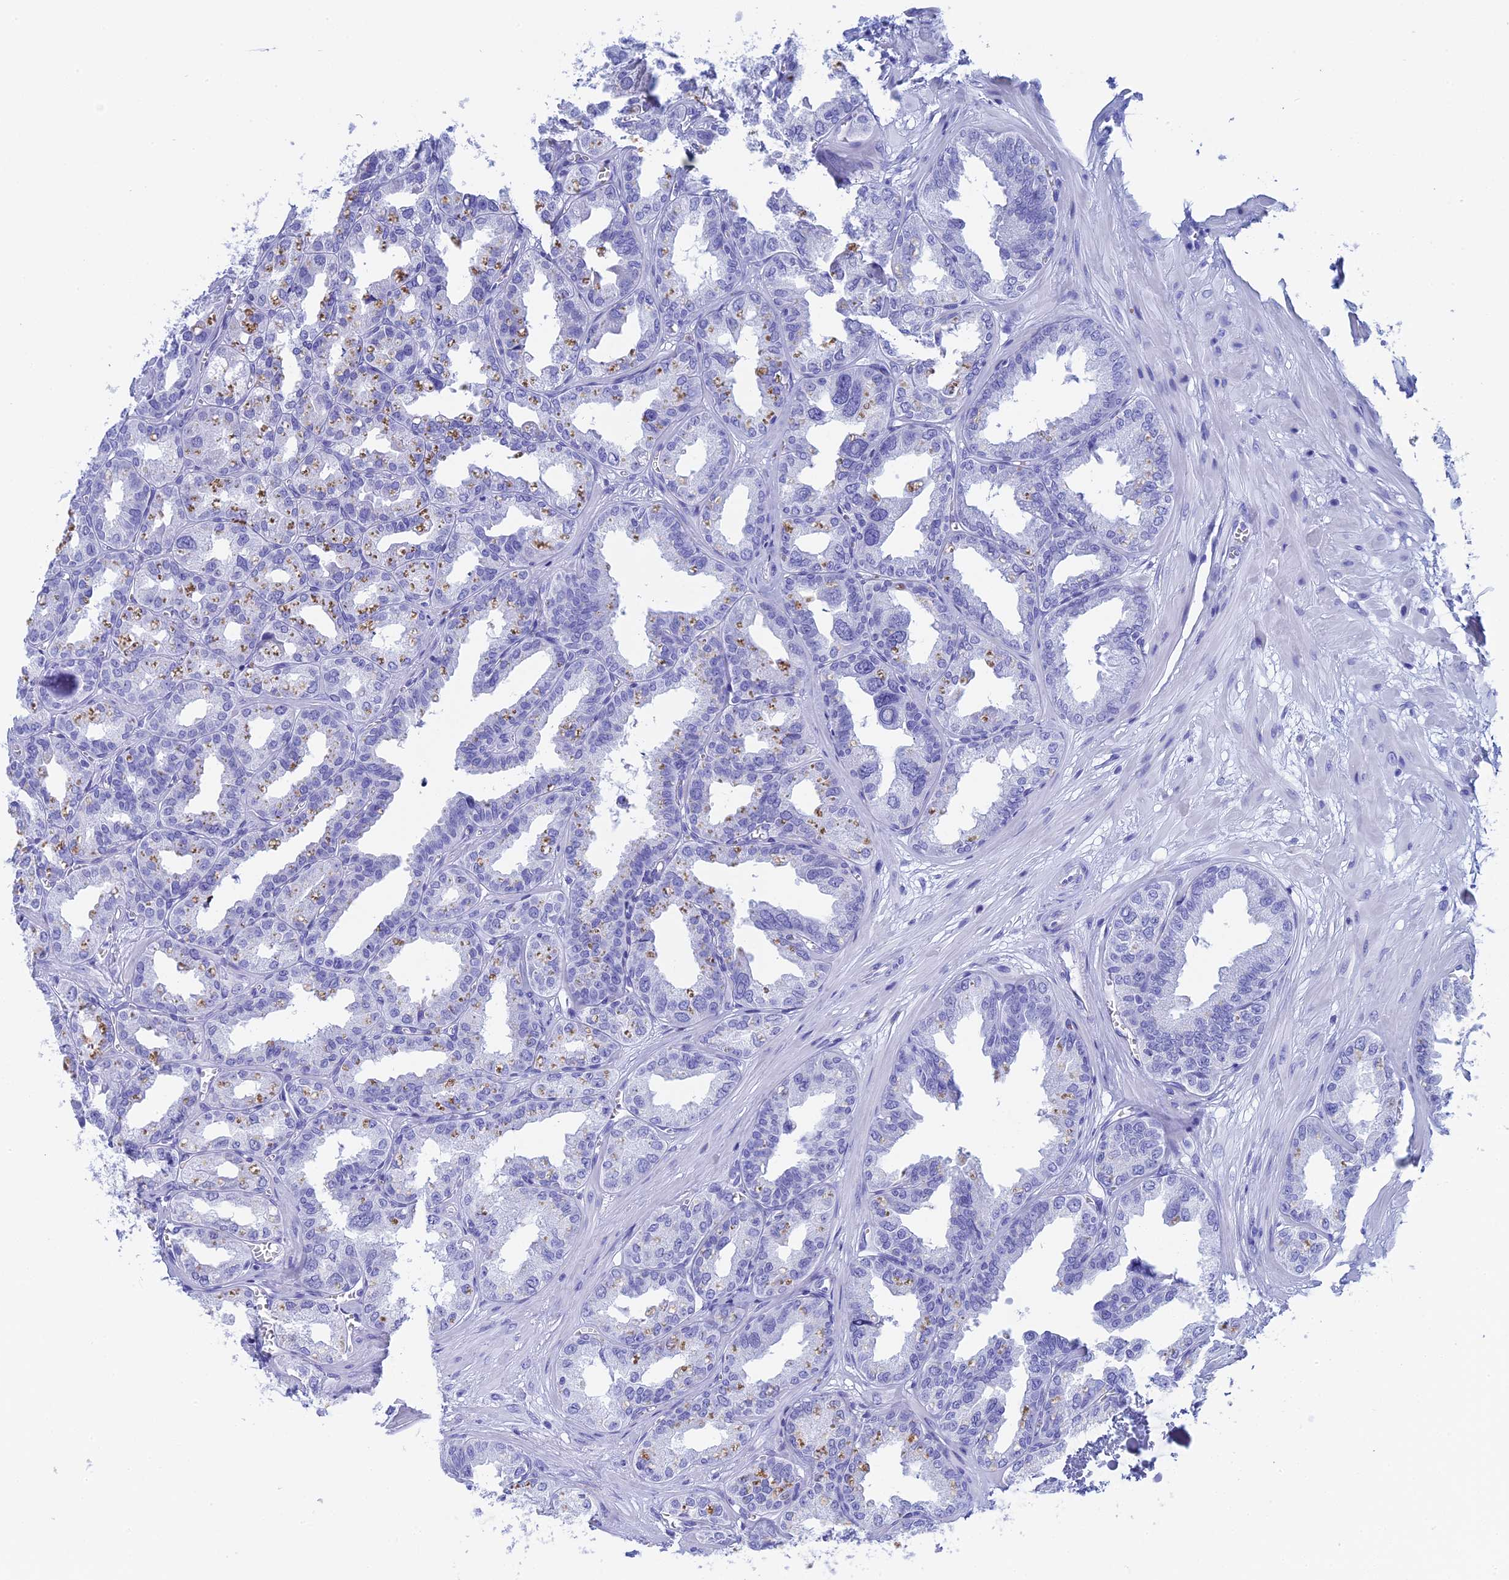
{"staining": {"intensity": "negative", "quantity": "none", "location": "none"}, "tissue": "seminal vesicle", "cell_type": "Glandular cells", "image_type": "normal", "snomed": [{"axis": "morphology", "description": "Normal tissue, NOS"}, {"axis": "topography", "description": "Prostate"}, {"axis": "topography", "description": "Seminal veicle"}], "caption": "Glandular cells are negative for brown protein staining in unremarkable seminal vesicle. (Immunohistochemistry, brightfield microscopy, high magnification).", "gene": "TEX101", "patient": {"sex": "male", "age": 51}}